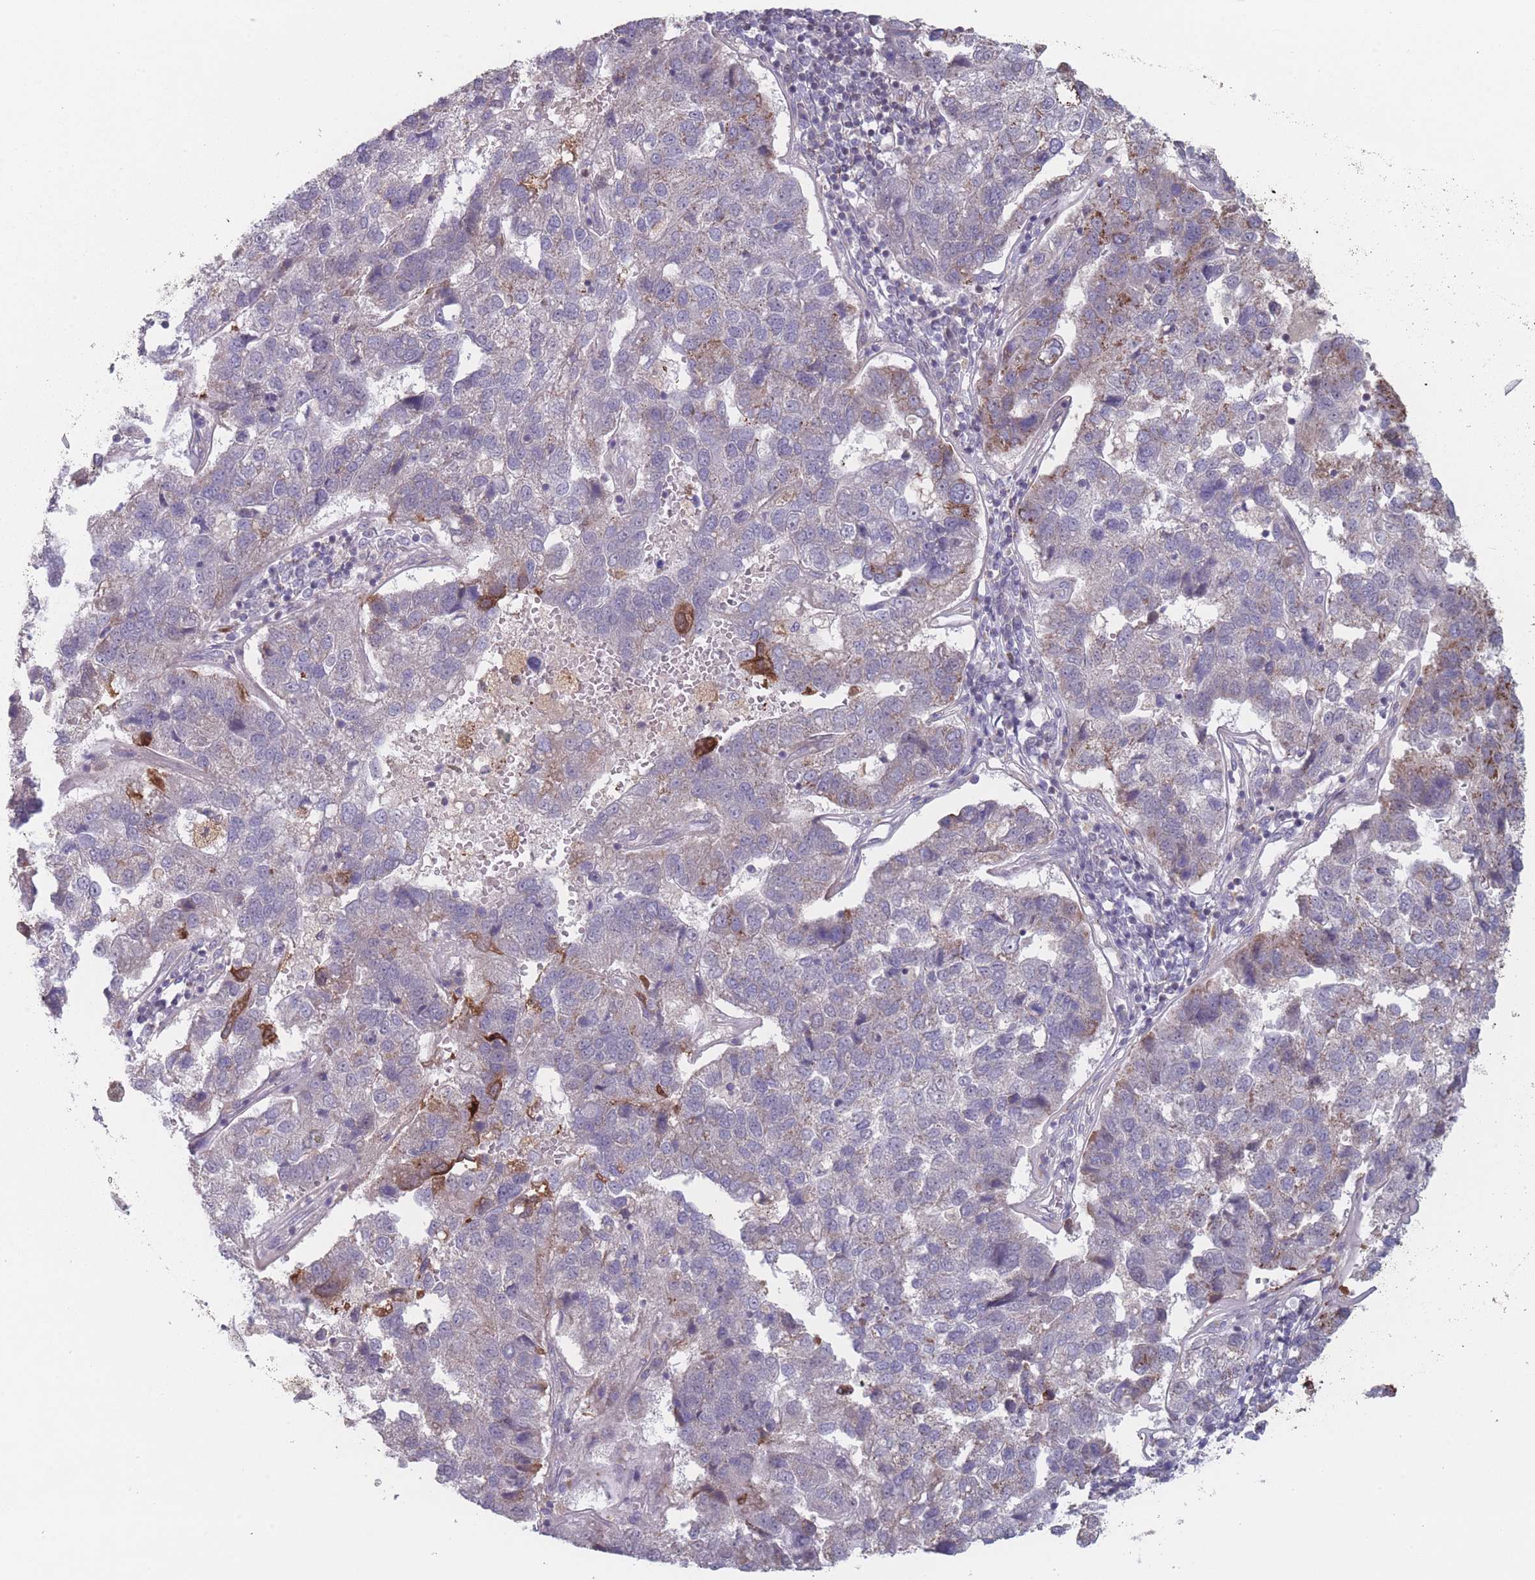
{"staining": {"intensity": "moderate", "quantity": "<25%", "location": "cytoplasmic/membranous"}, "tissue": "pancreatic cancer", "cell_type": "Tumor cells", "image_type": "cancer", "snomed": [{"axis": "morphology", "description": "Adenocarcinoma, NOS"}, {"axis": "topography", "description": "Pancreas"}], "caption": "Protein staining of pancreatic adenocarcinoma tissue exhibits moderate cytoplasmic/membranous expression in about <25% of tumor cells. (Brightfield microscopy of DAB IHC at high magnification).", "gene": "TMEM232", "patient": {"sex": "female", "age": 61}}